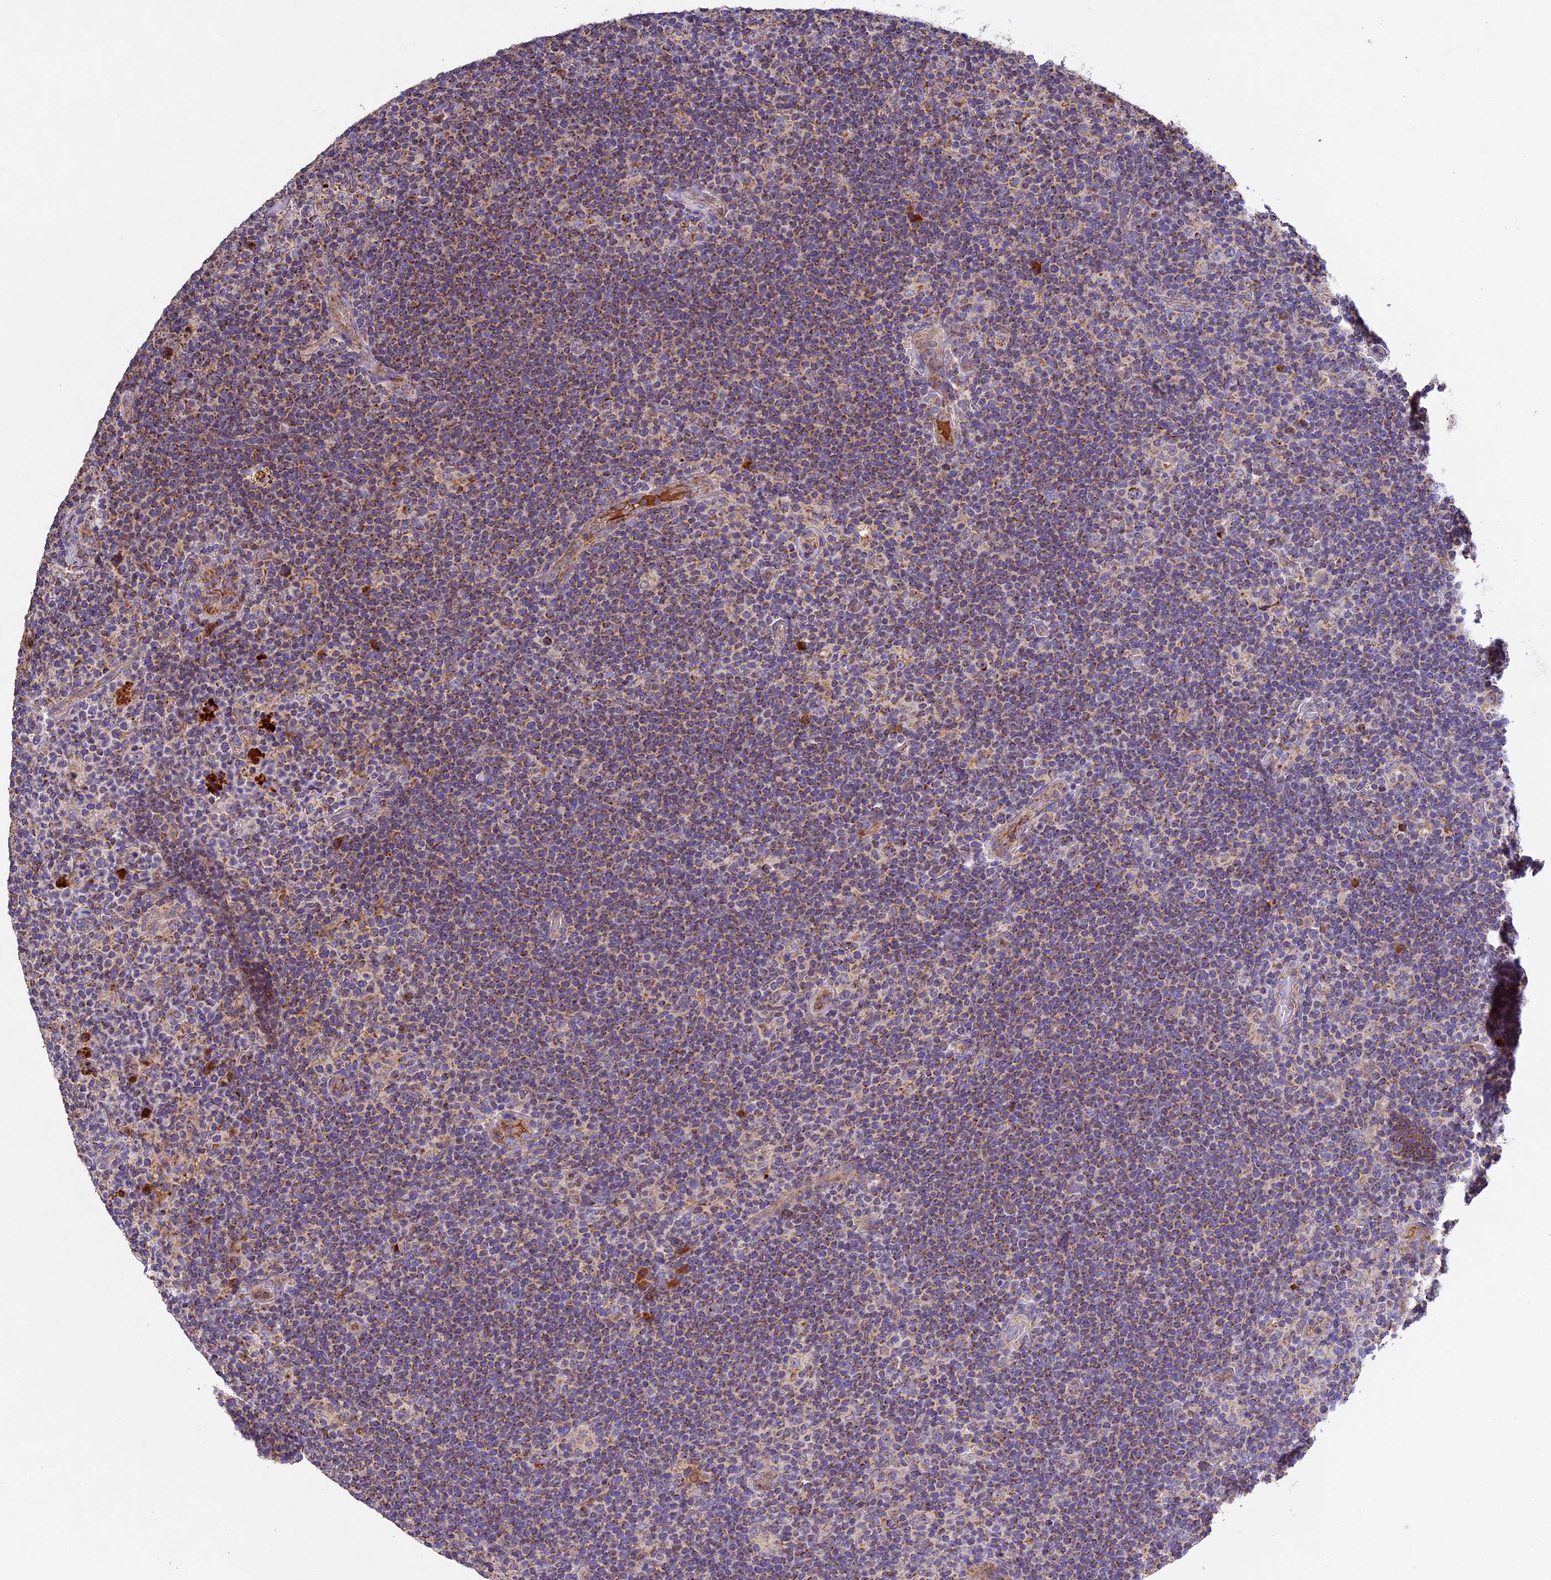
{"staining": {"intensity": "moderate", "quantity": "25%-75%", "location": "cytoplasmic/membranous"}, "tissue": "lymphoma", "cell_type": "Tumor cells", "image_type": "cancer", "snomed": [{"axis": "morphology", "description": "Hodgkin's disease, NOS"}, {"axis": "topography", "description": "Lymph node"}], "caption": "Protein staining shows moderate cytoplasmic/membranous staining in approximately 25%-75% of tumor cells in lymphoma.", "gene": "OCEL1", "patient": {"sex": "female", "age": 57}}